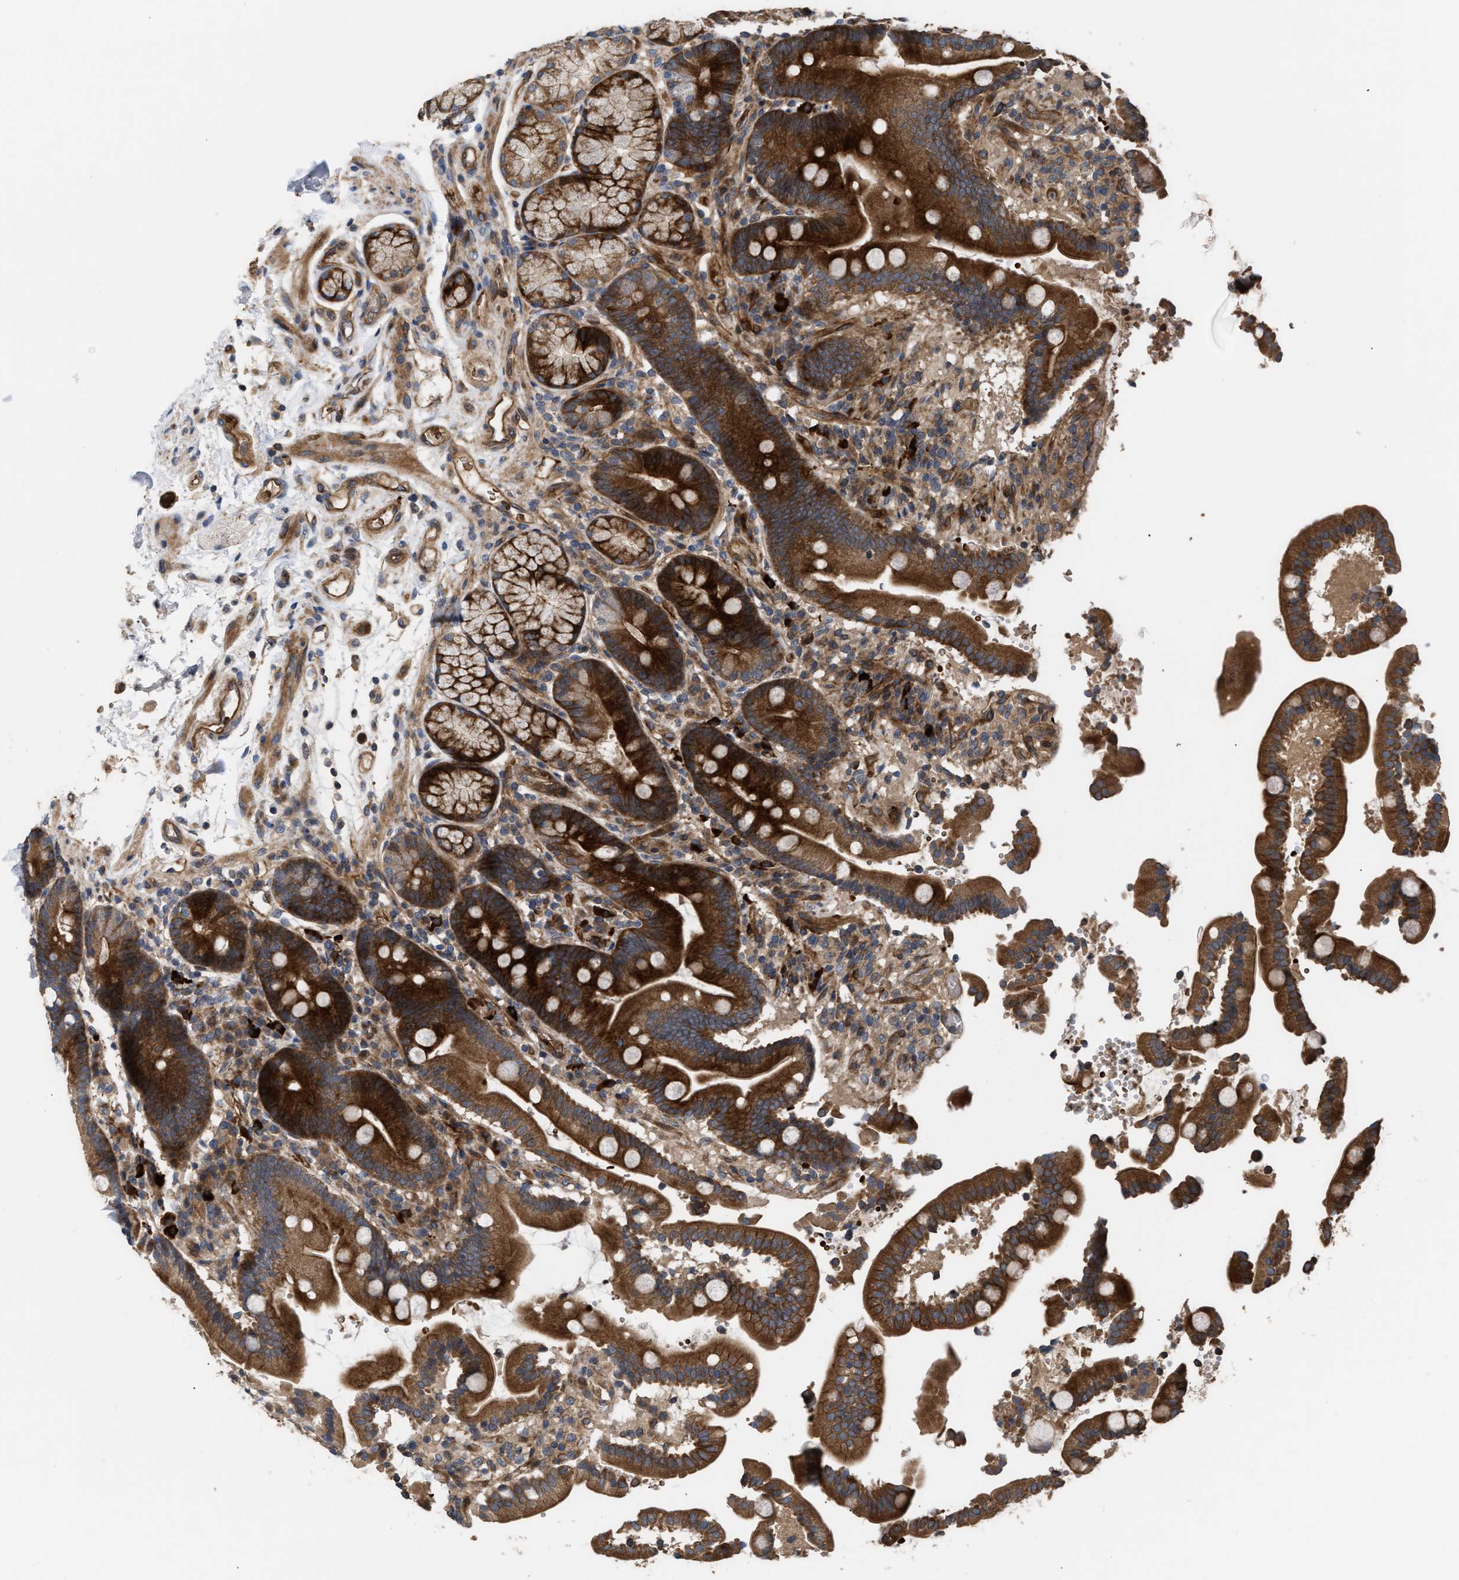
{"staining": {"intensity": "strong", "quantity": ">75%", "location": "cytoplasmic/membranous"}, "tissue": "duodenum", "cell_type": "Glandular cells", "image_type": "normal", "snomed": [{"axis": "morphology", "description": "Normal tissue, NOS"}, {"axis": "topography", "description": "Small intestine, NOS"}], "caption": "Human duodenum stained with a brown dye exhibits strong cytoplasmic/membranous positive positivity in about >75% of glandular cells.", "gene": "STAU1", "patient": {"sex": "female", "age": 71}}